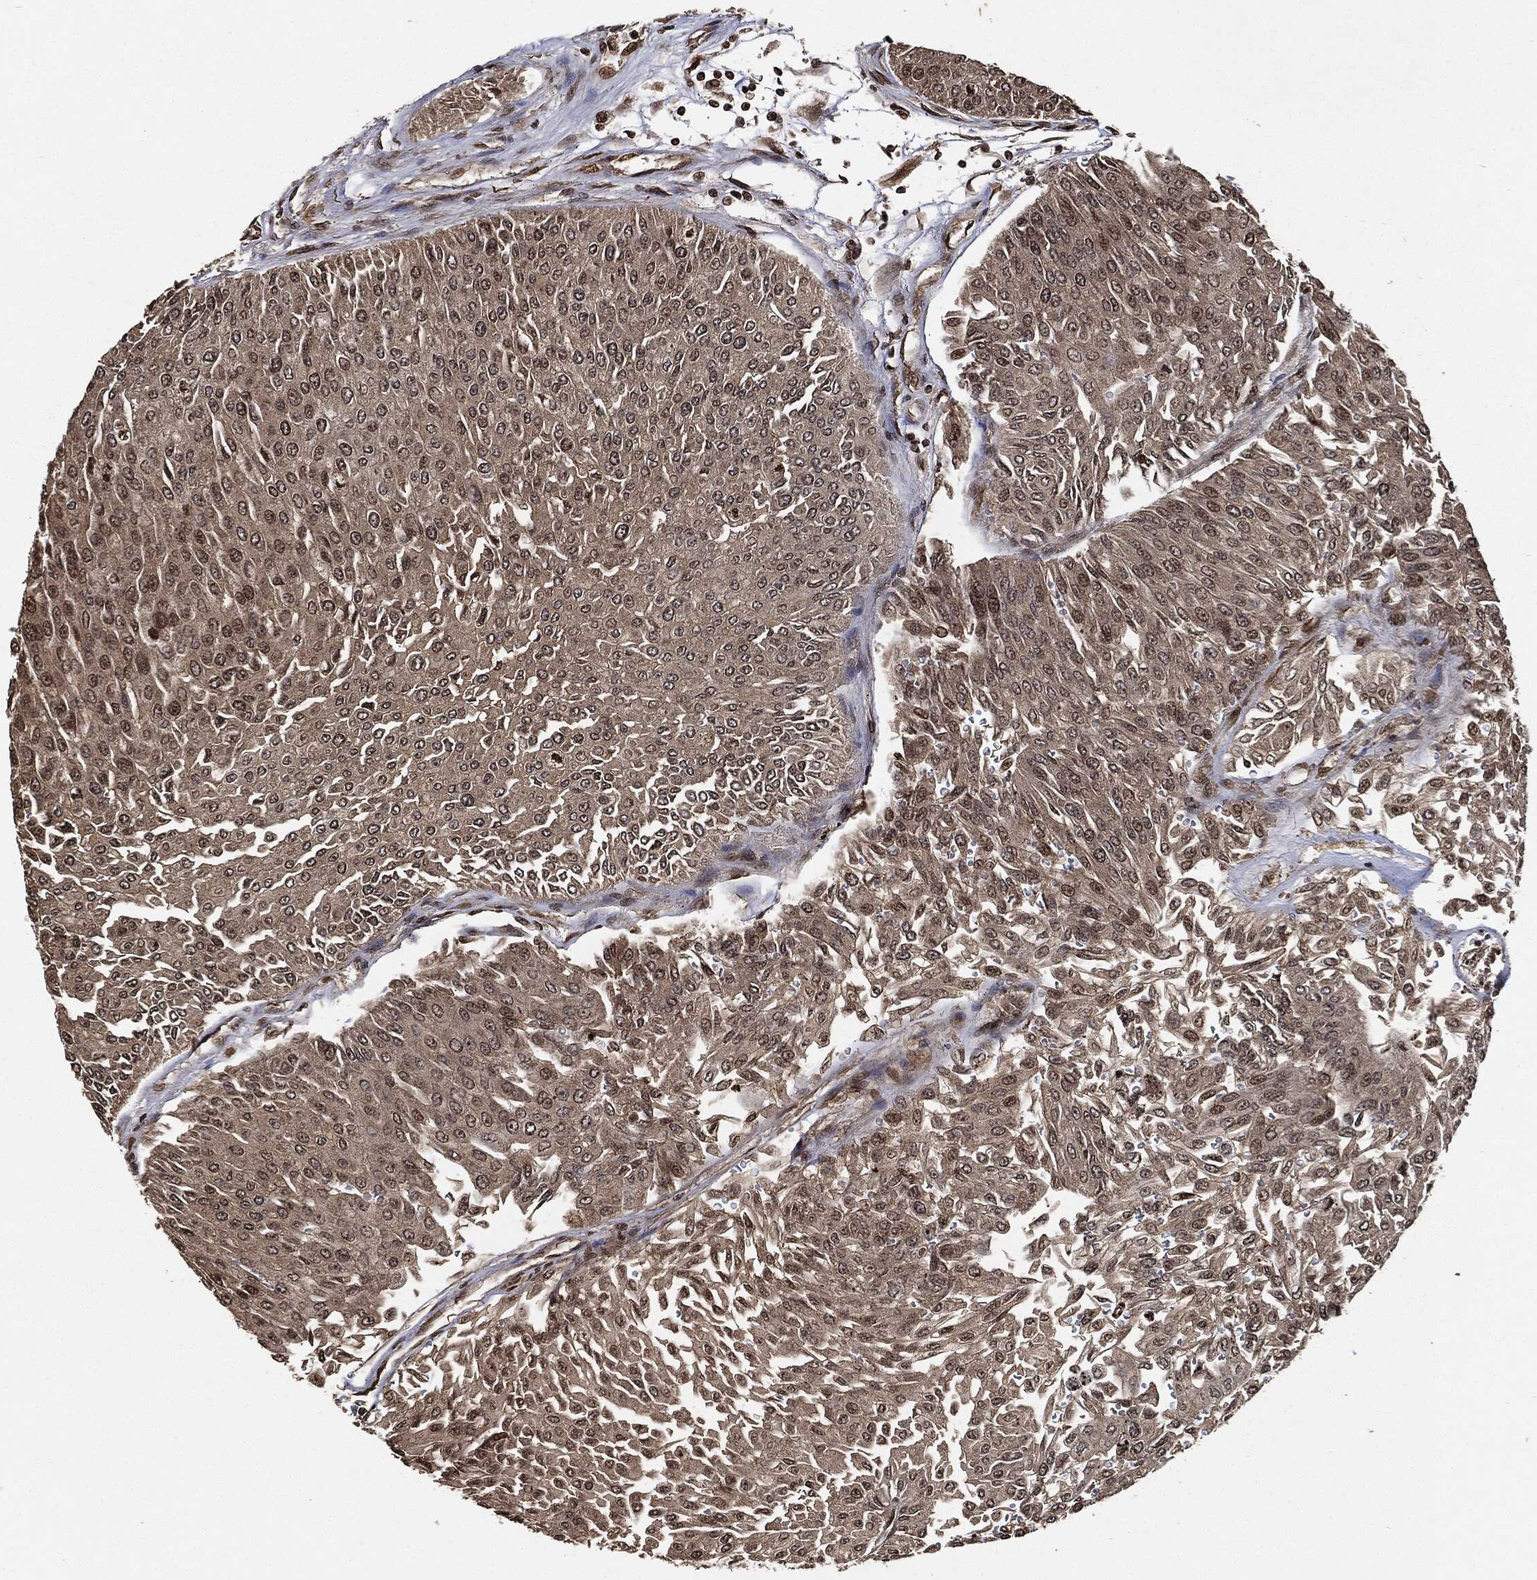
{"staining": {"intensity": "weak", "quantity": "<25%", "location": "cytoplasmic/membranous,nuclear"}, "tissue": "urothelial cancer", "cell_type": "Tumor cells", "image_type": "cancer", "snomed": [{"axis": "morphology", "description": "Urothelial carcinoma, Low grade"}, {"axis": "topography", "description": "Urinary bladder"}], "caption": "Tumor cells show no significant protein expression in urothelial cancer.", "gene": "PDK1", "patient": {"sex": "male", "age": 67}}